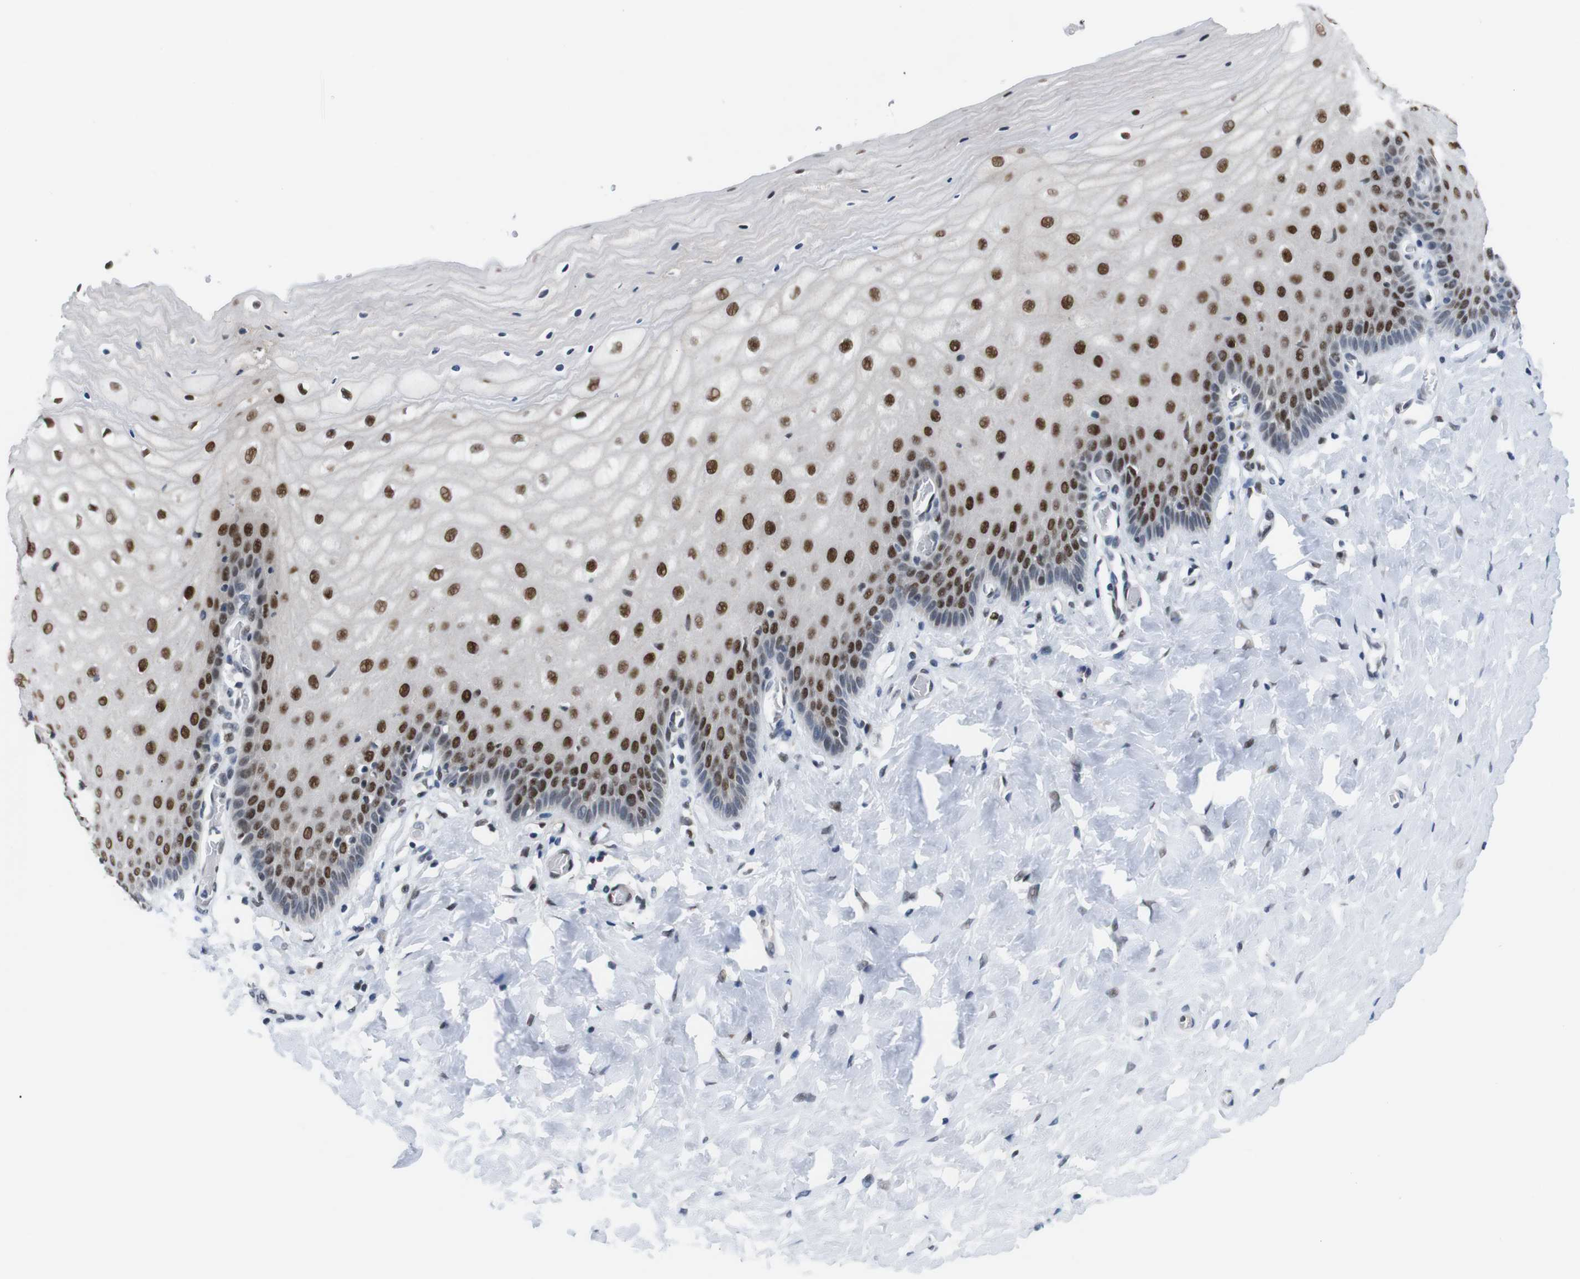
{"staining": {"intensity": "strong", "quantity": ">75%", "location": "nuclear"}, "tissue": "cervix", "cell_type": "Squamous epithelial cells", "image_type": "normal", "snomed": [{"axis": "morphology", "description": "Normal tissue, NOS"}, {"axis": "topography", "description": "Cervix"}], "caption": "High-magnification brightfield microscopy of normal cervix stained with DAB (brown) and counterstained with hematoxylin (blue). squamous epithelial cells exhibit strong nuclear expression is appreciated in about>75% of cells. (Stains: DAB in brown, nuclei in blue, Microscopy: brightfield microscopy at high magnification).", "gene": "PSME3", "patient": {"sex": "female", "age": 55}}